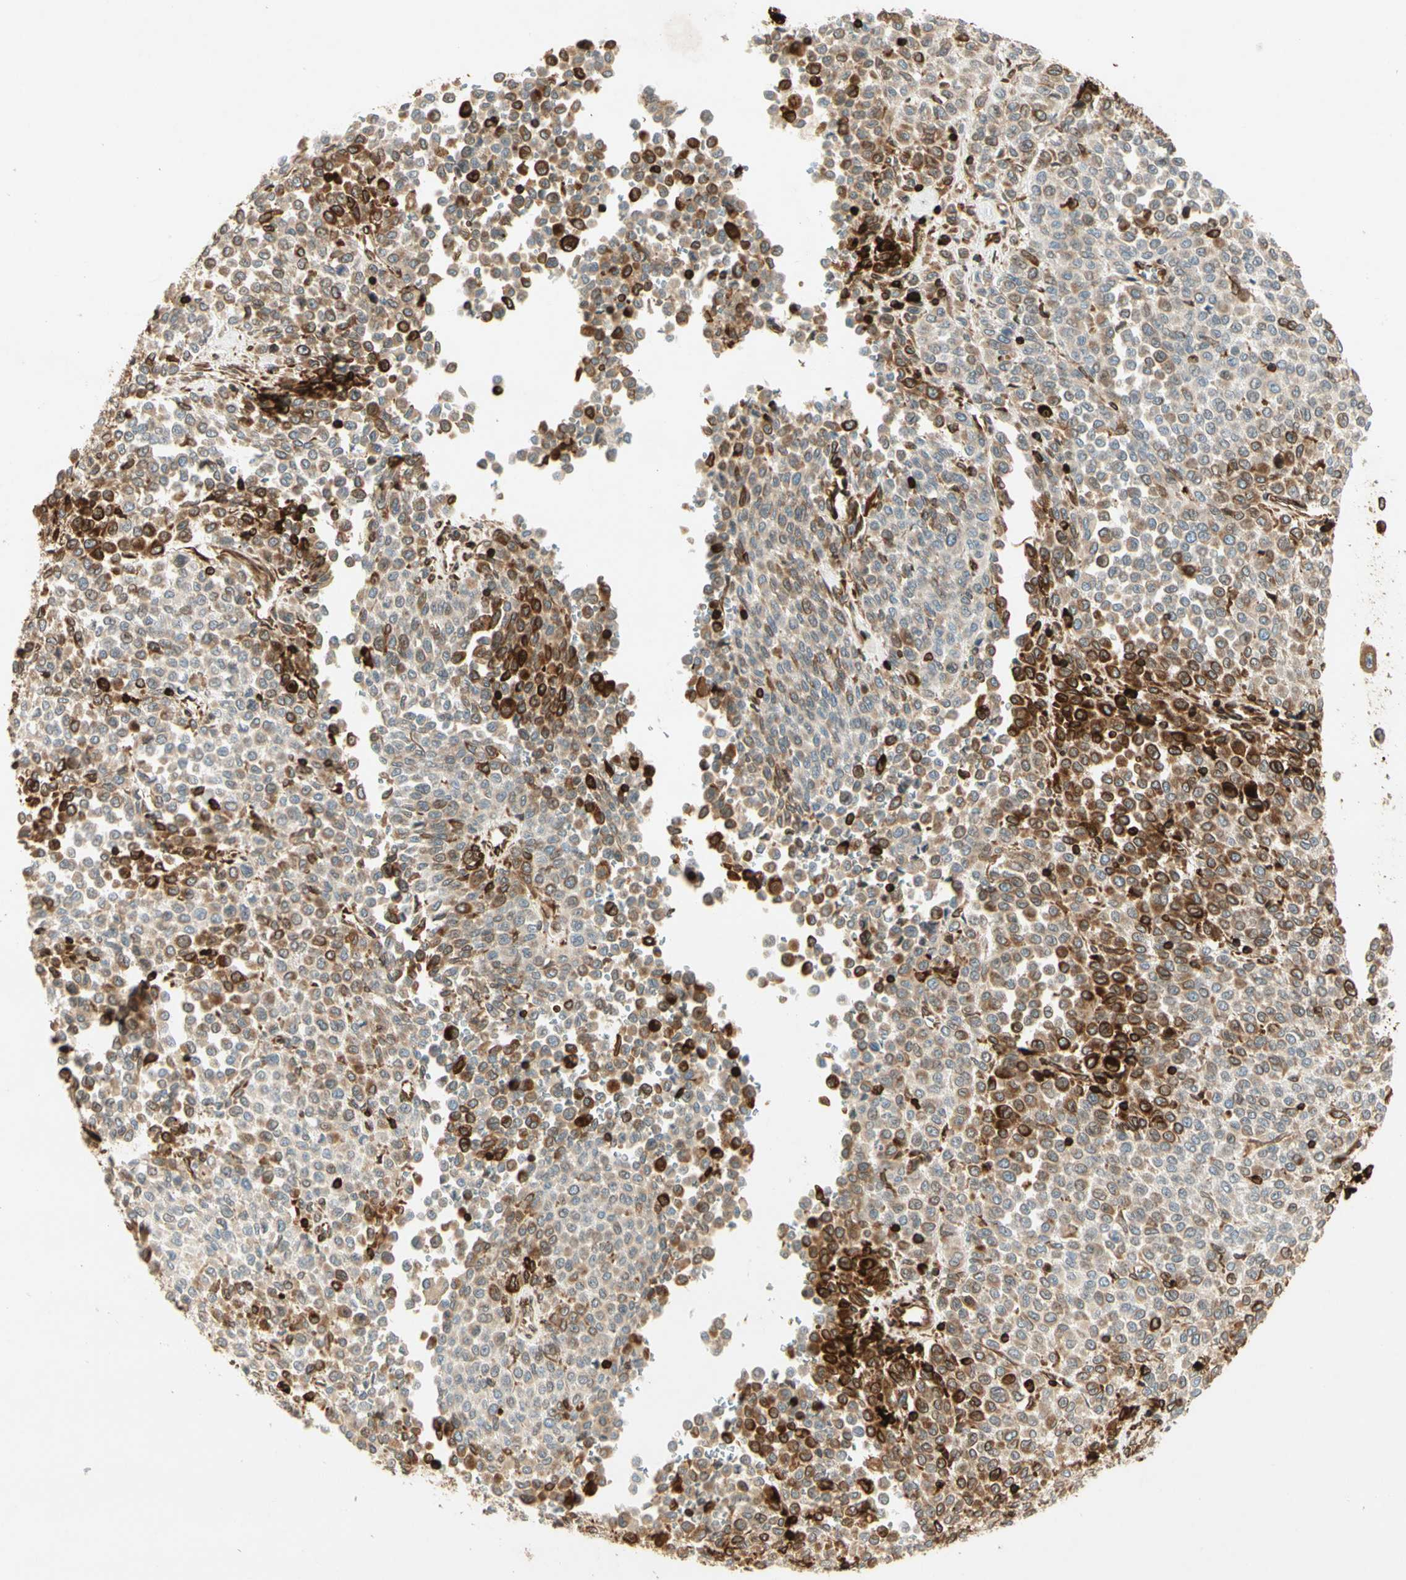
{"staining": {"intensity": "strong", "quantity": ">75%", "location": "cytoplasmic/membranous"}, "tissue": "melanoma", "cell_type": "Tumor cells", "image_type": "cancer", "snomed": [{"axis": "morphology", "description": "Malignant melanoma, Metastatic site"}, {"axis": "topography", "description": "Pancreas"}], "caption": "Melanoma stained with a protein marker reveals strong staining in tumor cells.", "gene": "TAPBP", "patient": {"sex": "female", "age": 30}}